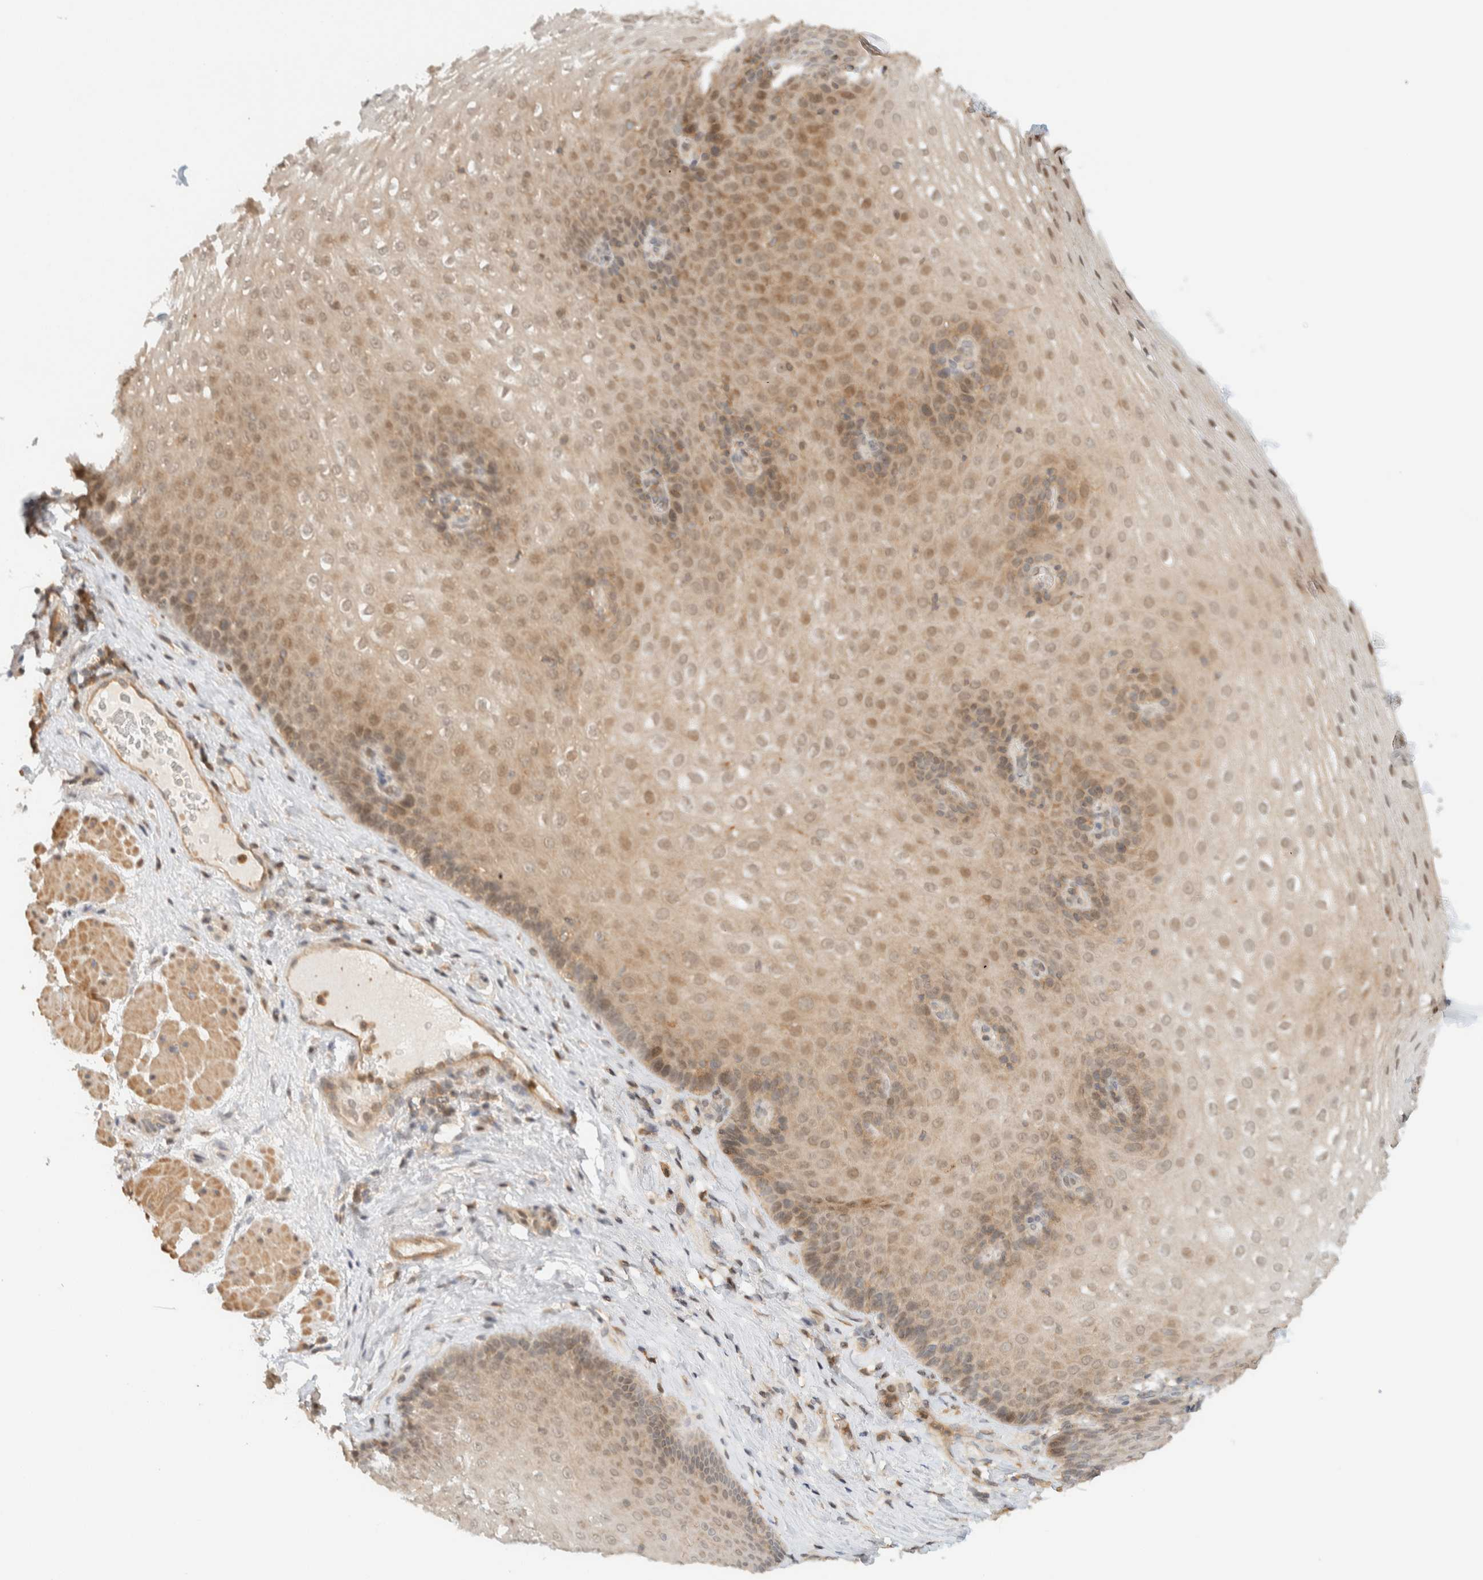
{"staining": {"intensity": "weak", "quantity": ">75%", "location": "cytoplasmic/membranous,nuclear"}, "tissue": "esophagus", "cell_type": "Squamous epithelial cells", "image_type": "normal", "snomed": [{"axis": "morphology", "description": "Normal tissue, NOS"}, {"axis": "topography", "description": "Esophagus"}], "caption": "Squamous epithelial cells display low levels of weak cytoplasmic/membranous,nuclear positivity in approximately >75% of cells in benign human esophagus. (DAB (3,3'-diaminobenzidine) IHC, brown staining for protein, blue staining for nuclei).", "gene": "ARFGEF1", "patient": {"sex": "female", "age": 66}}